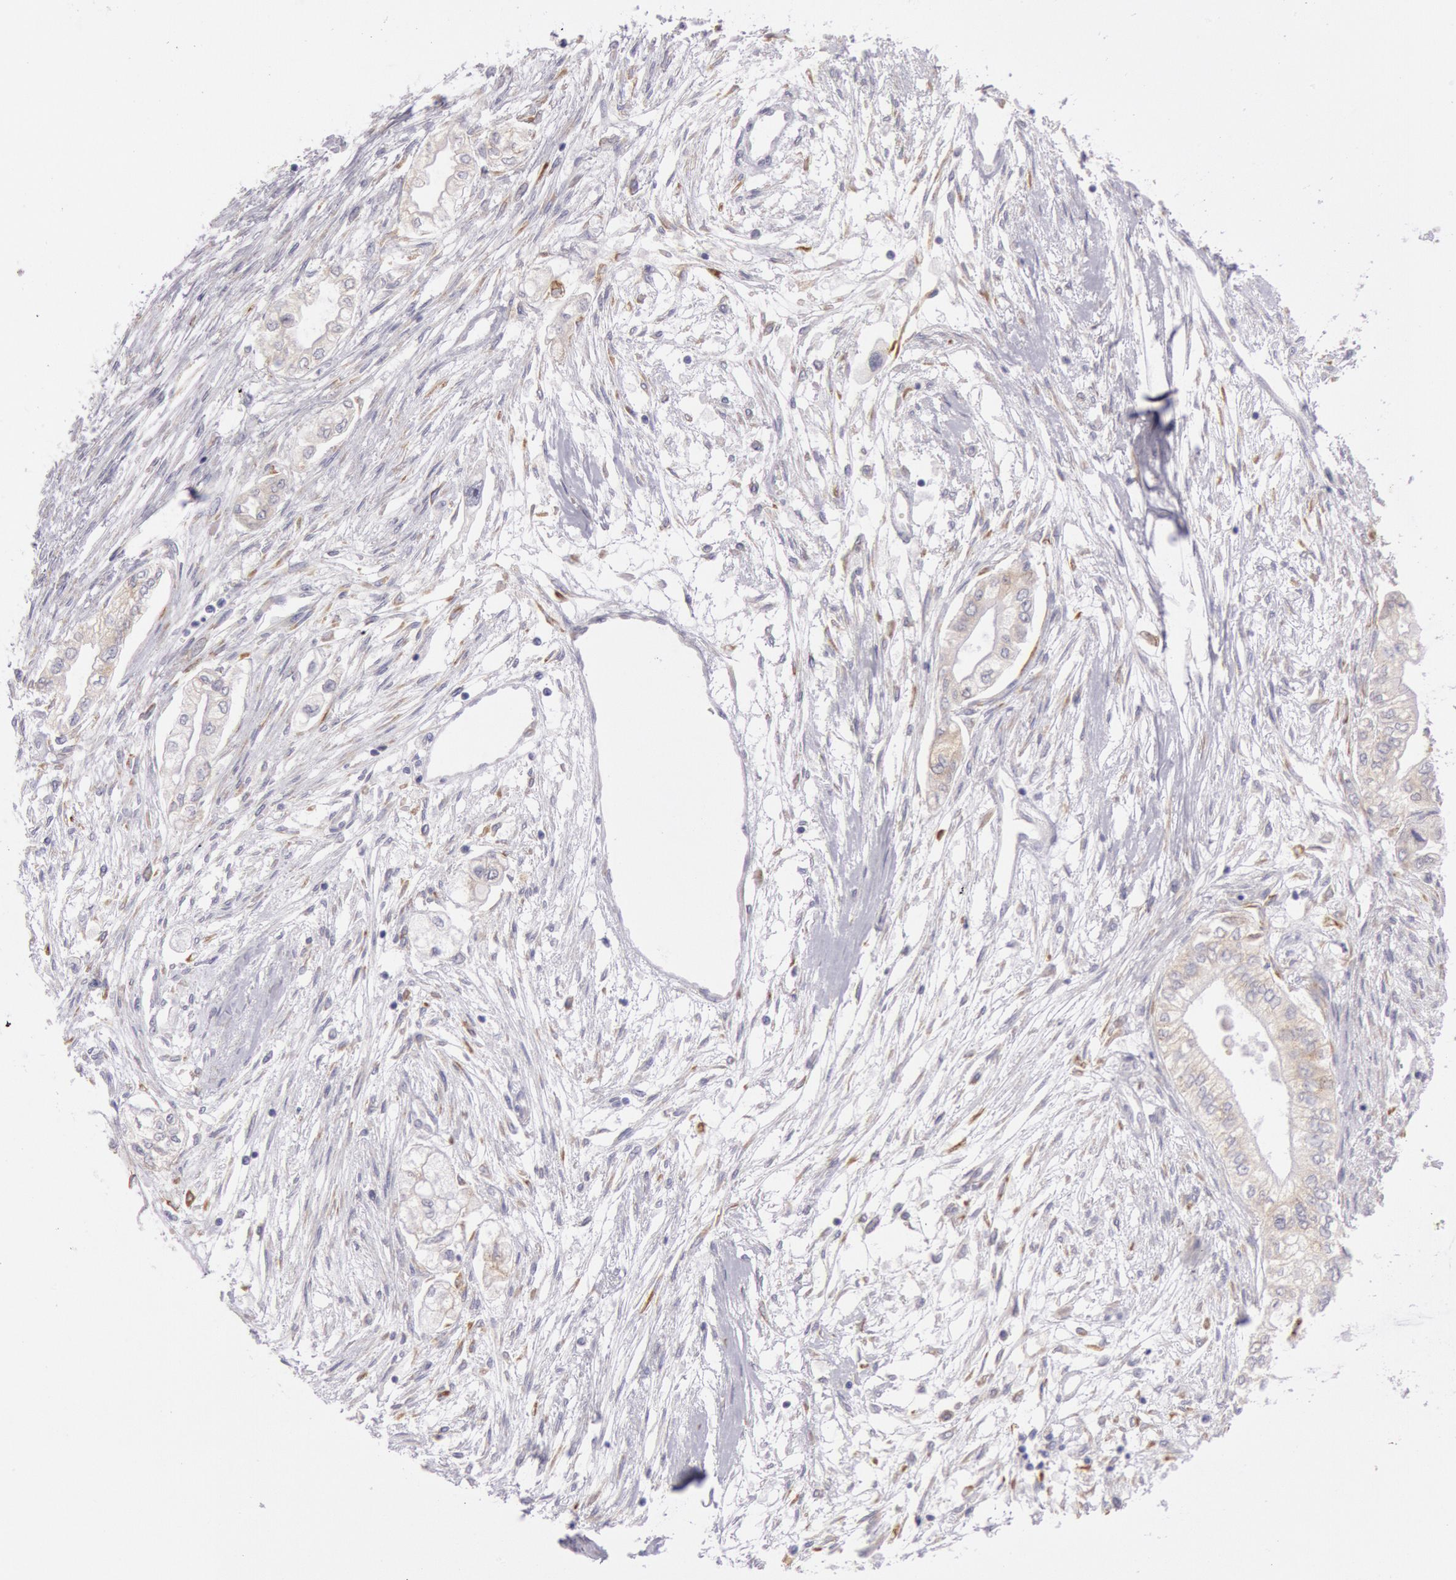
{"staining": {"intensity": "weak", "quantity": "25%-75%", "location": "nuclear"}, "tissue": "pancreatic cancer", "cell_type": "Tumor cells", "image_type": "cancer", "snomed": [{"axis": "morphology", "description": "Adenocarcinoma, NOS"}, {"axis": "topography", "description": "Pancreas"}], "caption": "Weak nuclear staining is identified in about 25%-75% of tumor cells in pancreatic cancer.", "gene": "CIDEB", "patient": {"sex": "male", "age": 79}}